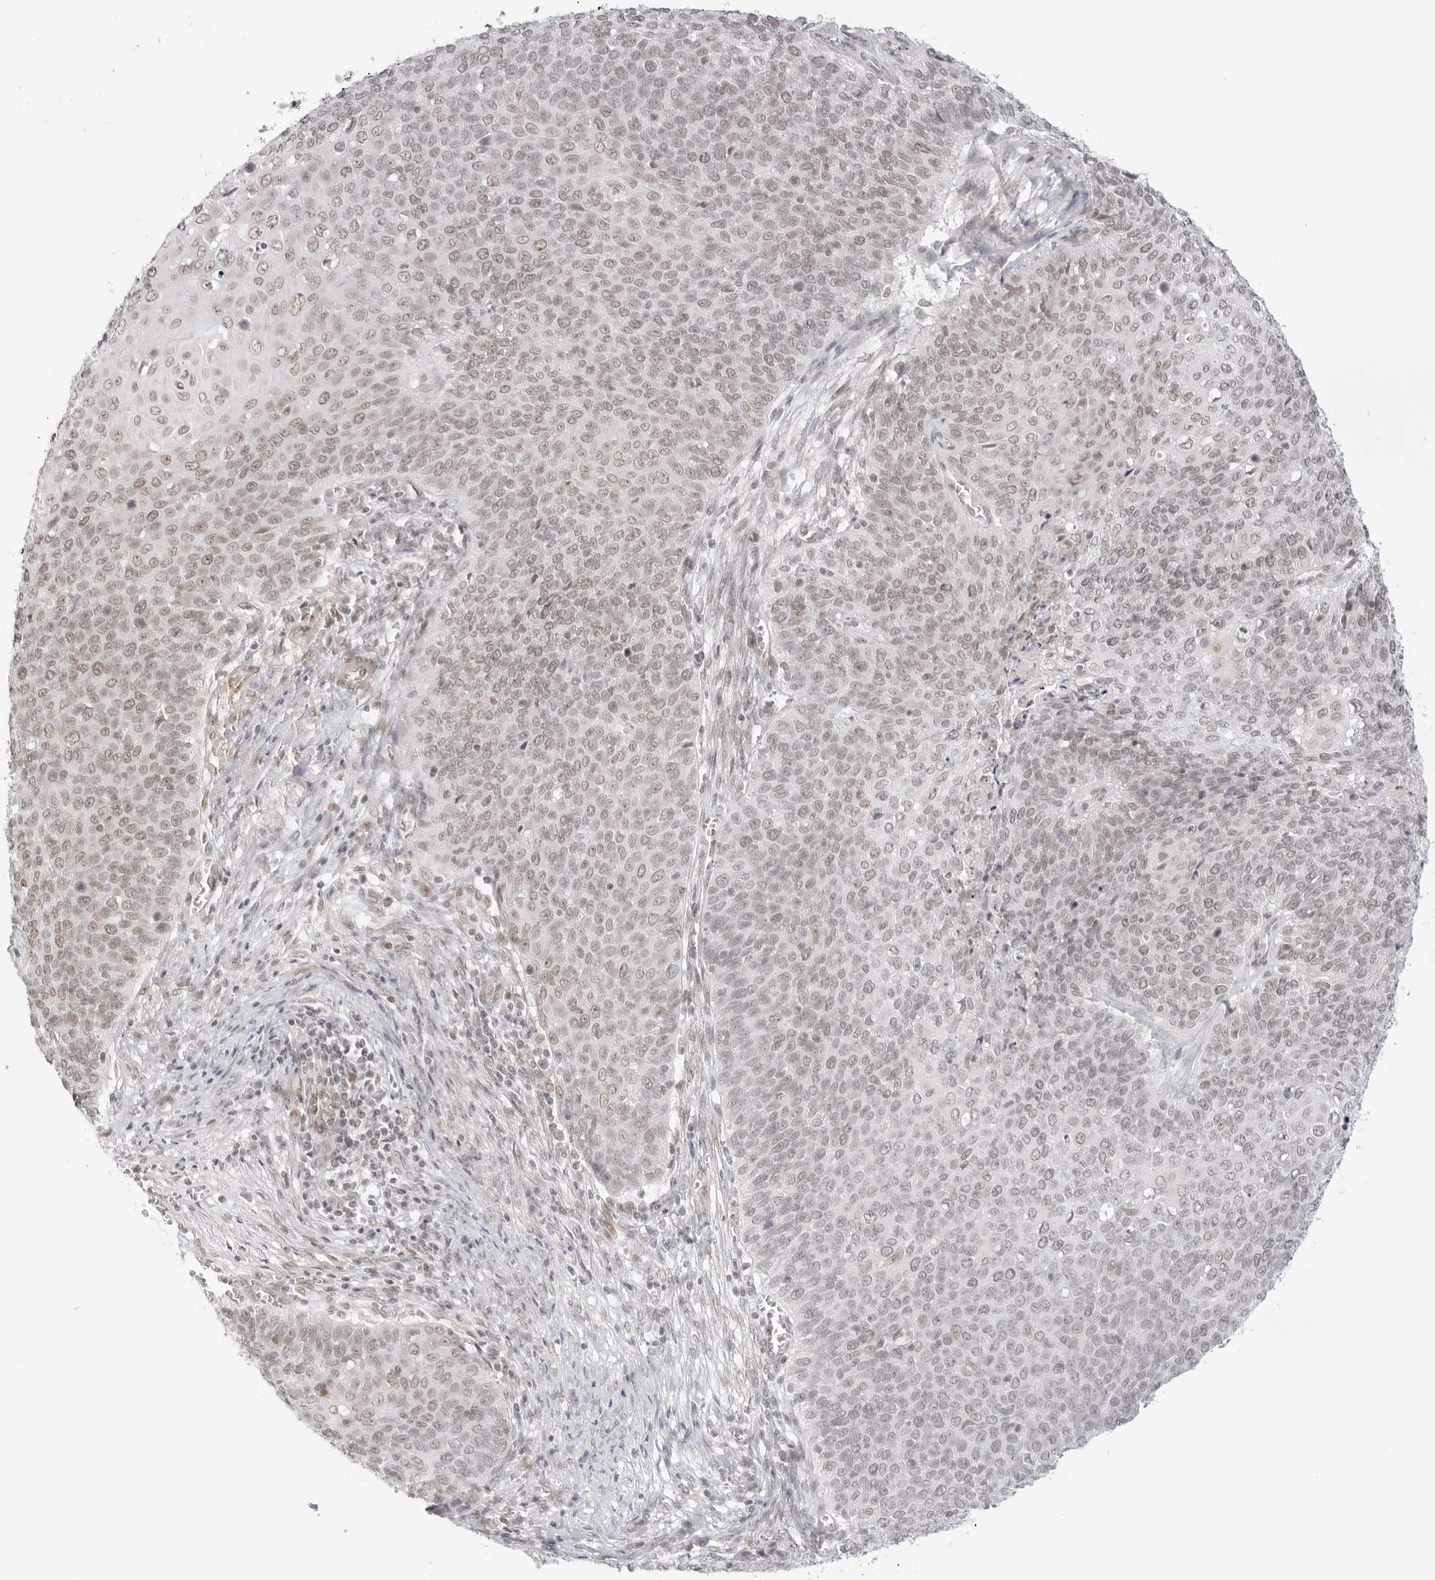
{"staining": {"intensity": "weak", "quantity": "25%-75%", "location": "nuclear"}, "tissue": "cervical cancer", "cell_type": "Tumor cells", "image_type": "cancer", "snomed": [{"axis": "morphology", "description": "Squamous cell carcinoma, NOS"}, {"axis": "topography", "description": "Cervix"}], "caption": "Immunohistochemical staining of squamous cell carcinoma (cervical) demonstrates weak nuclear protein staining in about 25%-75% of tumor cells.", "gene": "TCIM", "patient": {"sex": "female", "age": 39}}